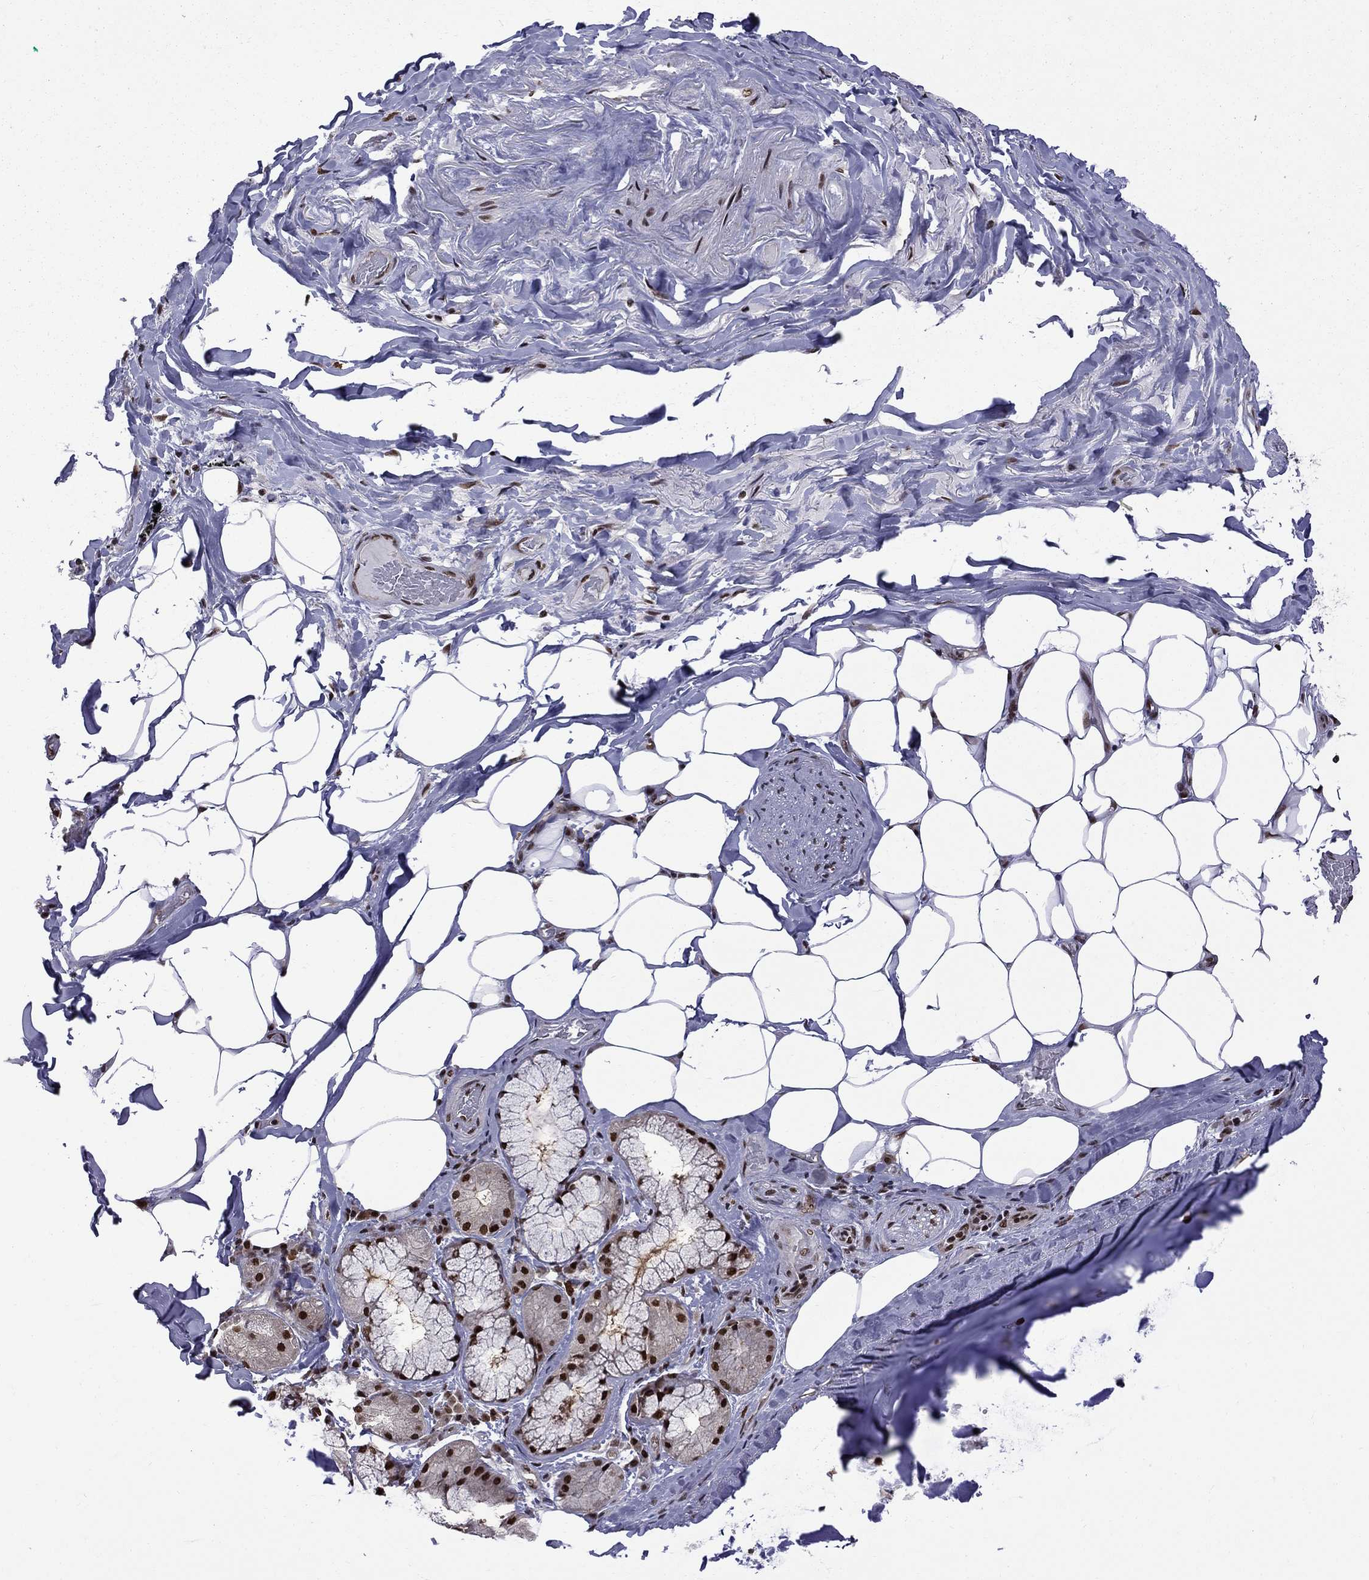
{"staining": {"intensity": "negative", "quantity": "none", "location": "none"}, "tissue": "adipose tissue", "cell_type": "Adipocytes", "image_type": "normal", "snomed": [{"axis": "morphology", "description": "Normal tissue, NOS"}, {"axis": "topography", "description": "Bronchus"}, {"axis": "topography", "description": "Lung"}], "caption": "This is a photomicrograph of IHC staining of unremarkable adipose tissue, which shows no staining in adipocytes.", "gene": "MED25", "patient": {"sex": "female", "age": 57}}